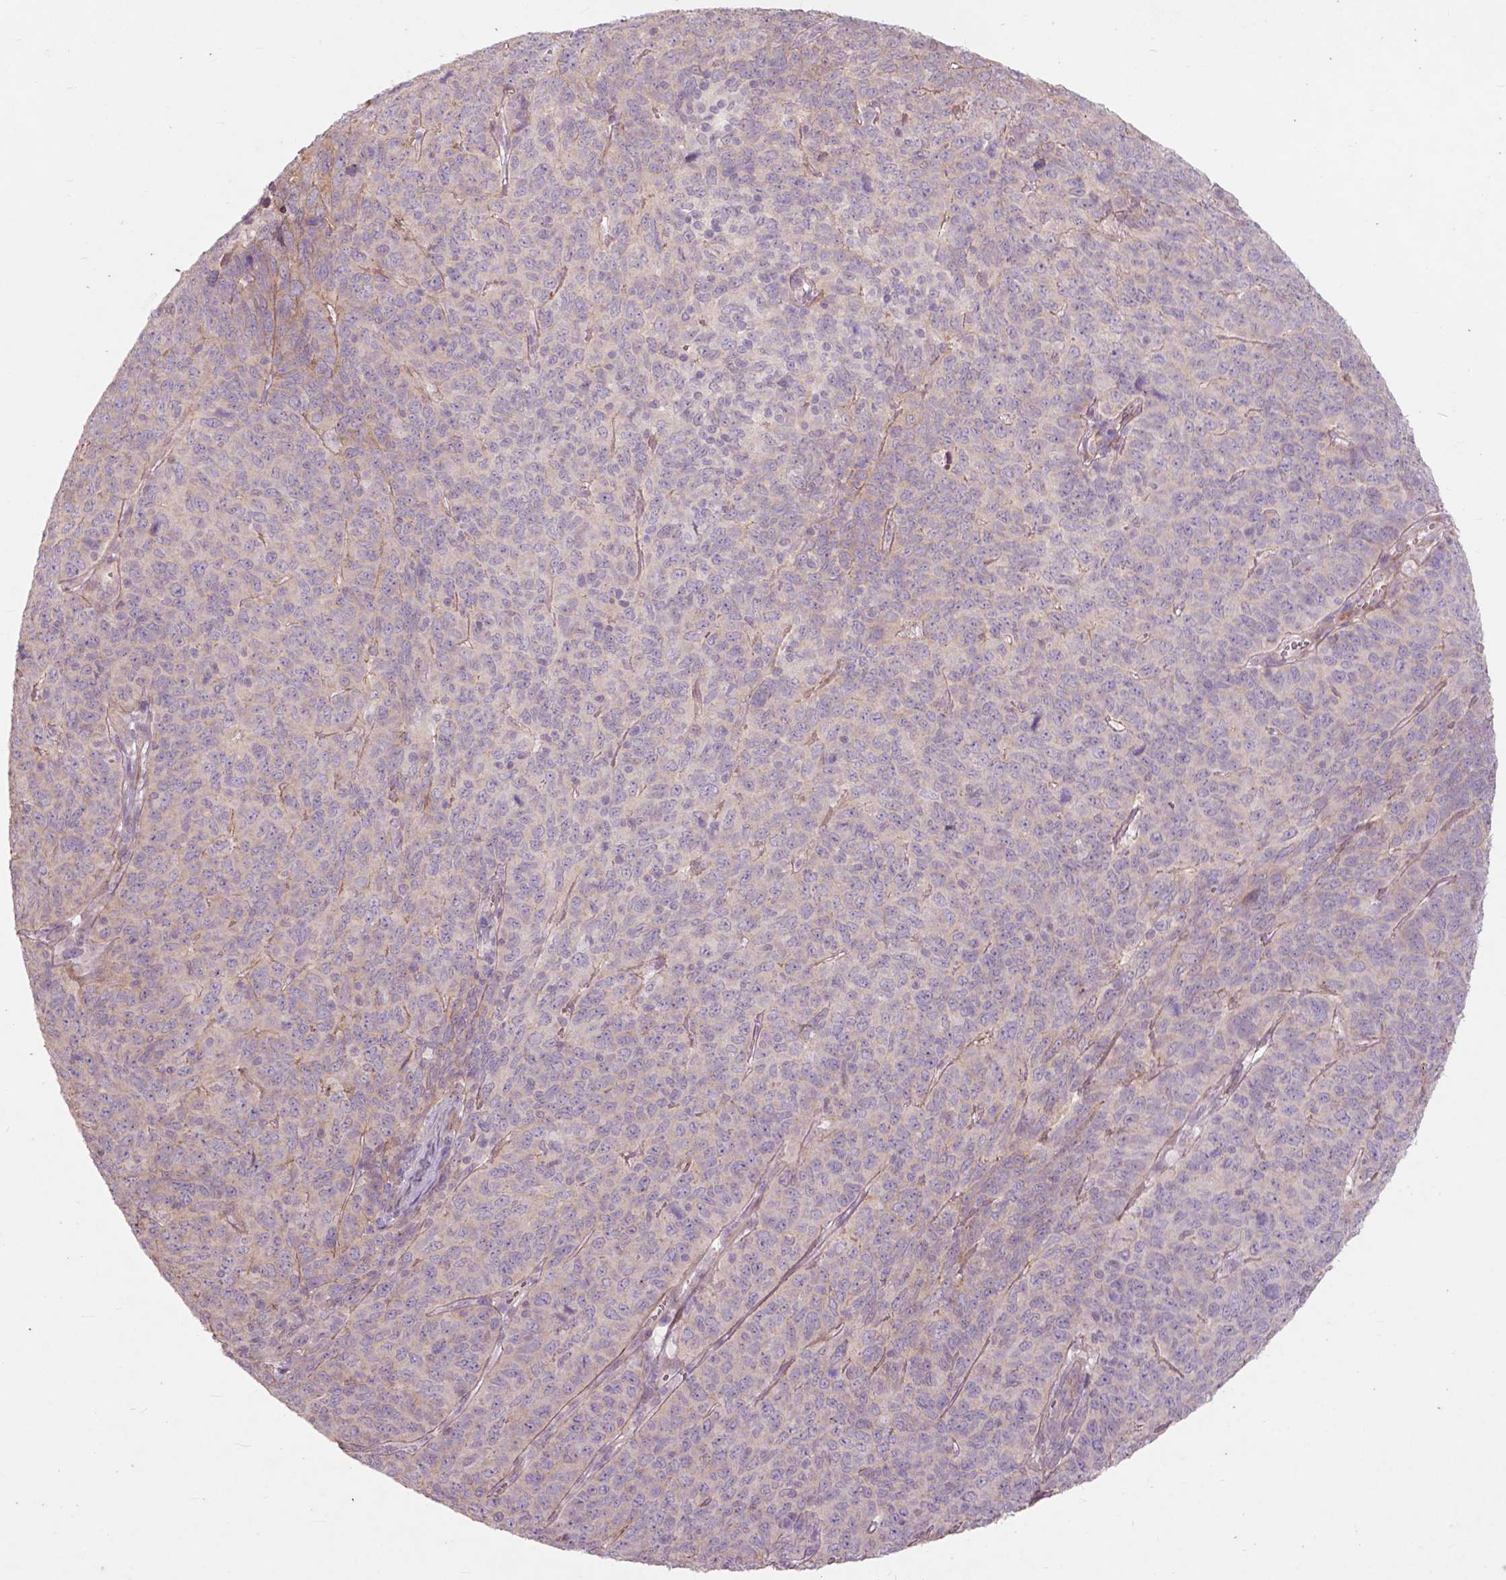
{"staining": {"intensity": "negative", "quantity": "none", "location": "none"}, "tissue": "skin cancer", "cell_type": "Tumor cells", "image_type": "cancer", "snomed": [{"axis": "morphology", "description": "Squamous cell carcinoma, NOS"}, {"axis": "topography", "description": "Skin"}, {"axis": "topography", "description": "Anal"}], "caption": "This is an IHC histopathology image of human squamous cell carcinoma (skin). There is no expression in tumor cells.", "gene": "RFPL4B", "patient": {"sex": "female", "age": 51}}